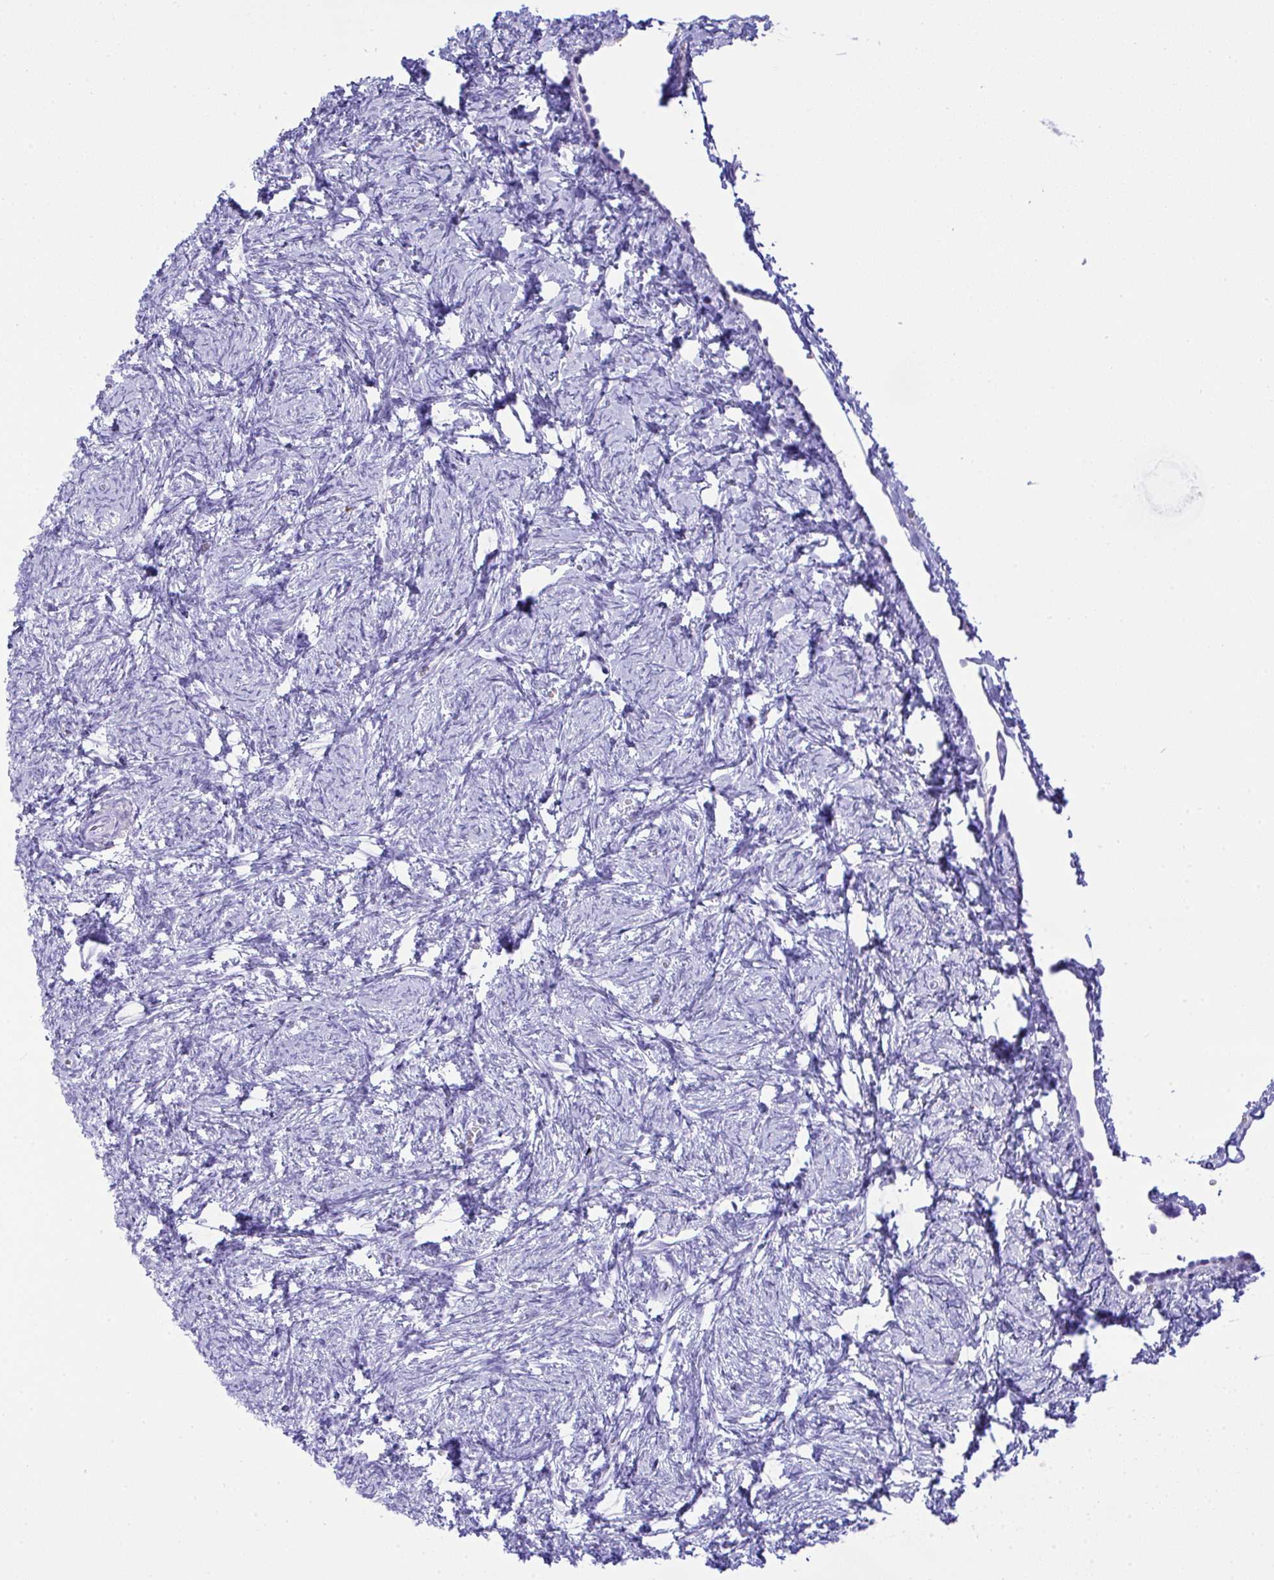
{"staining": {"intensity": "negative", "quantity": "none", "location": "none"}, "tissue": "ovary", "cell_type": "Follicle cells", "image_type": "normal", "snomed": [{"axis": "morphology", "description": "Normal tissue, NOS"}, {"axis": "topography", "description": "Ovary"}], "caption": "Immunohistochemical staining of unremarkable human ovary shows no significant positivity in follicle cells. (DAB immunohistochemistry visualized using brightfield microscopy, high magnification).", "gene": "AKR1D1", "patient": {"sex": "female", "age": 41}}